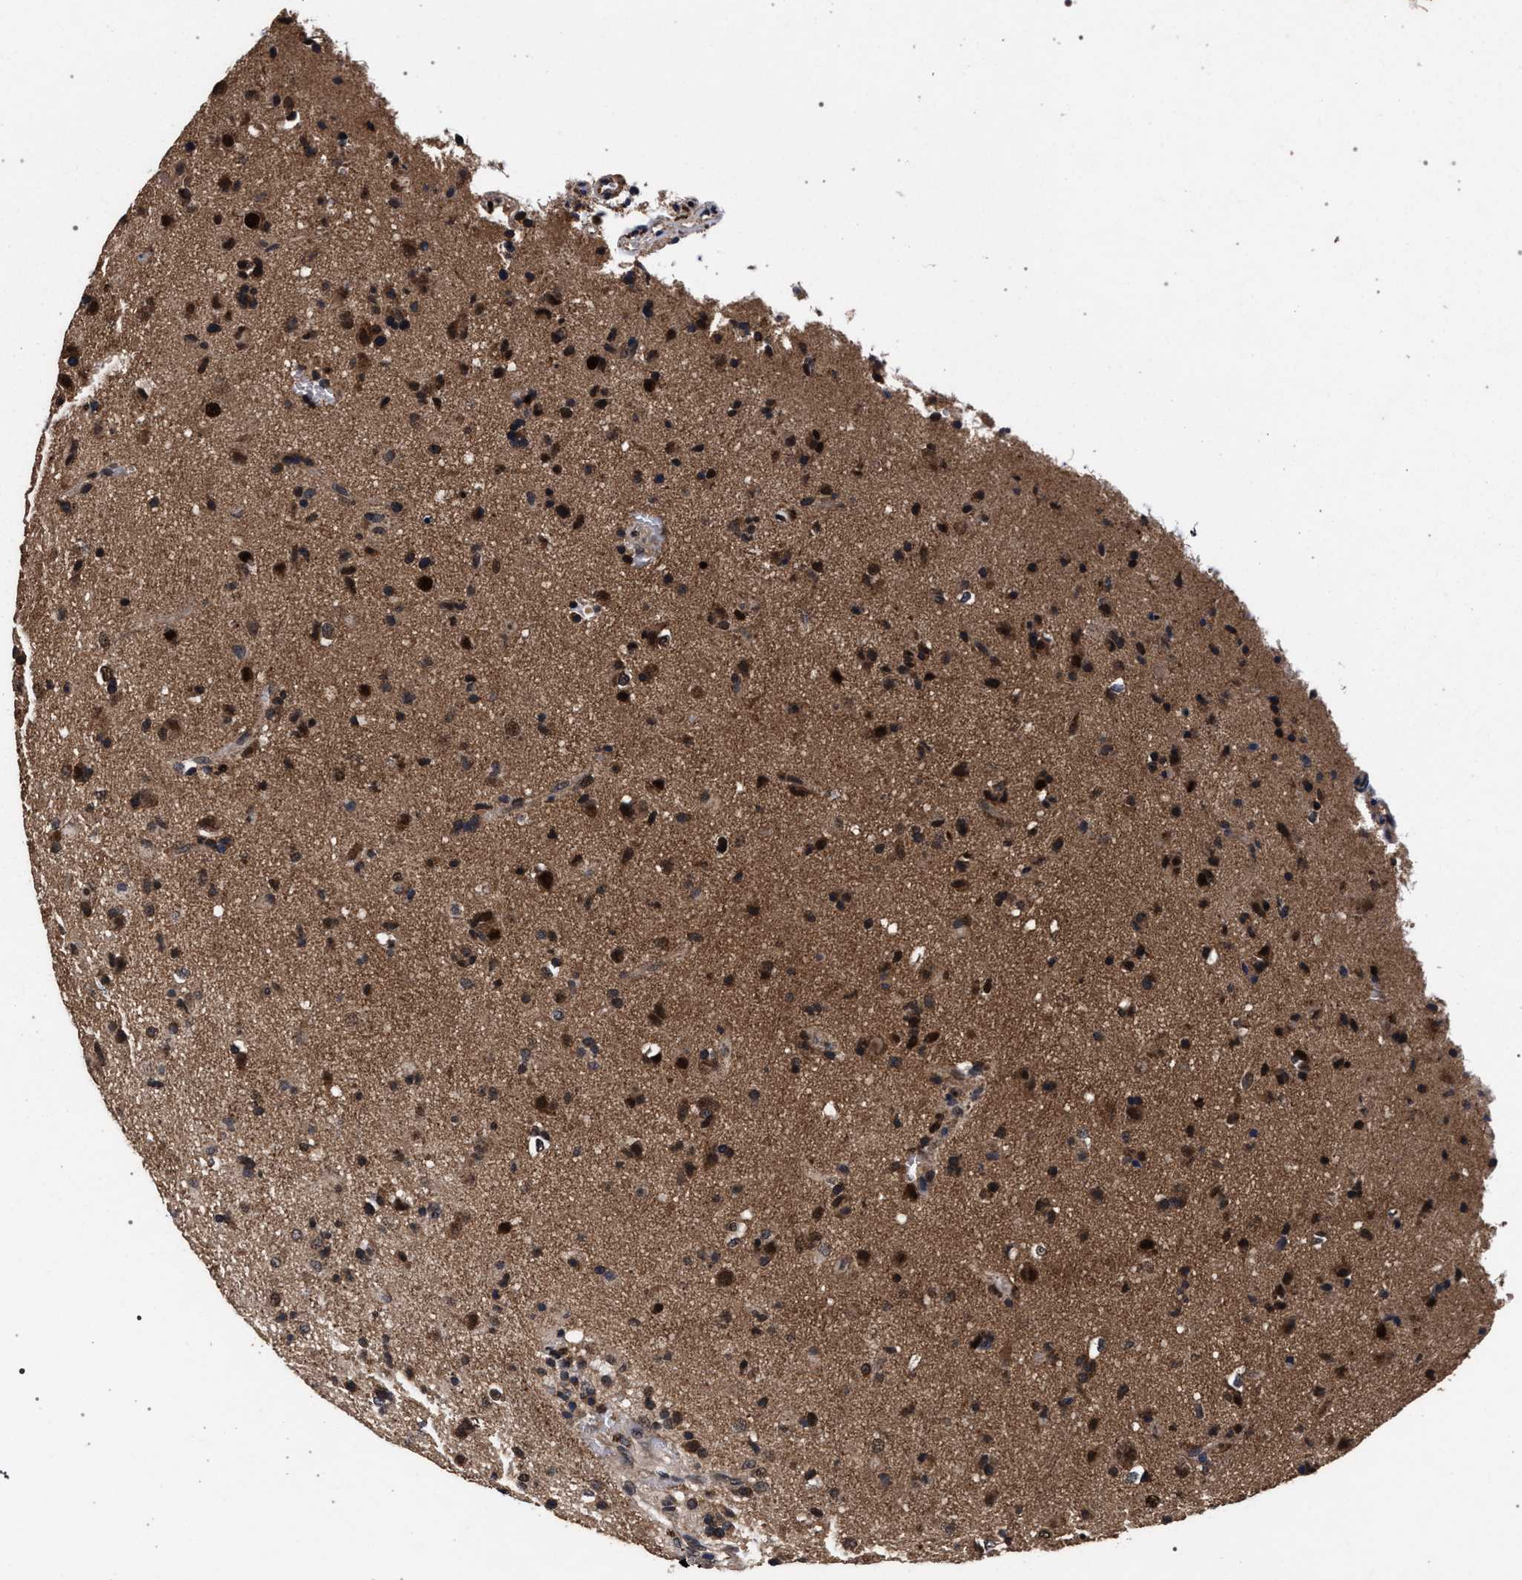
{"staining": {"intensity": "strong", "quantity": ">75%", "location": "cytoplasmic/membranous,nuclear"}, "tissue": "glioma", "cell_type": "Tumor cells", "image_type": "cancer", "snomed": [{"axis": "morphology", "description": "Glioma, malignant, Low grade"}, {"axis": "topography", "description": "Brain"}], "caption": "Tumor cells reveal high levels of strong cytoplasmic/membranous and nuclear expression in about >75% of cells in glioma. The protein of interest is stained brown, and the nuclei are stained in blue (DAB IHC with brightfield microscopy, high magnification).", "gene": "ACOX1", "patient": {"sex": "male", "age": 65}}